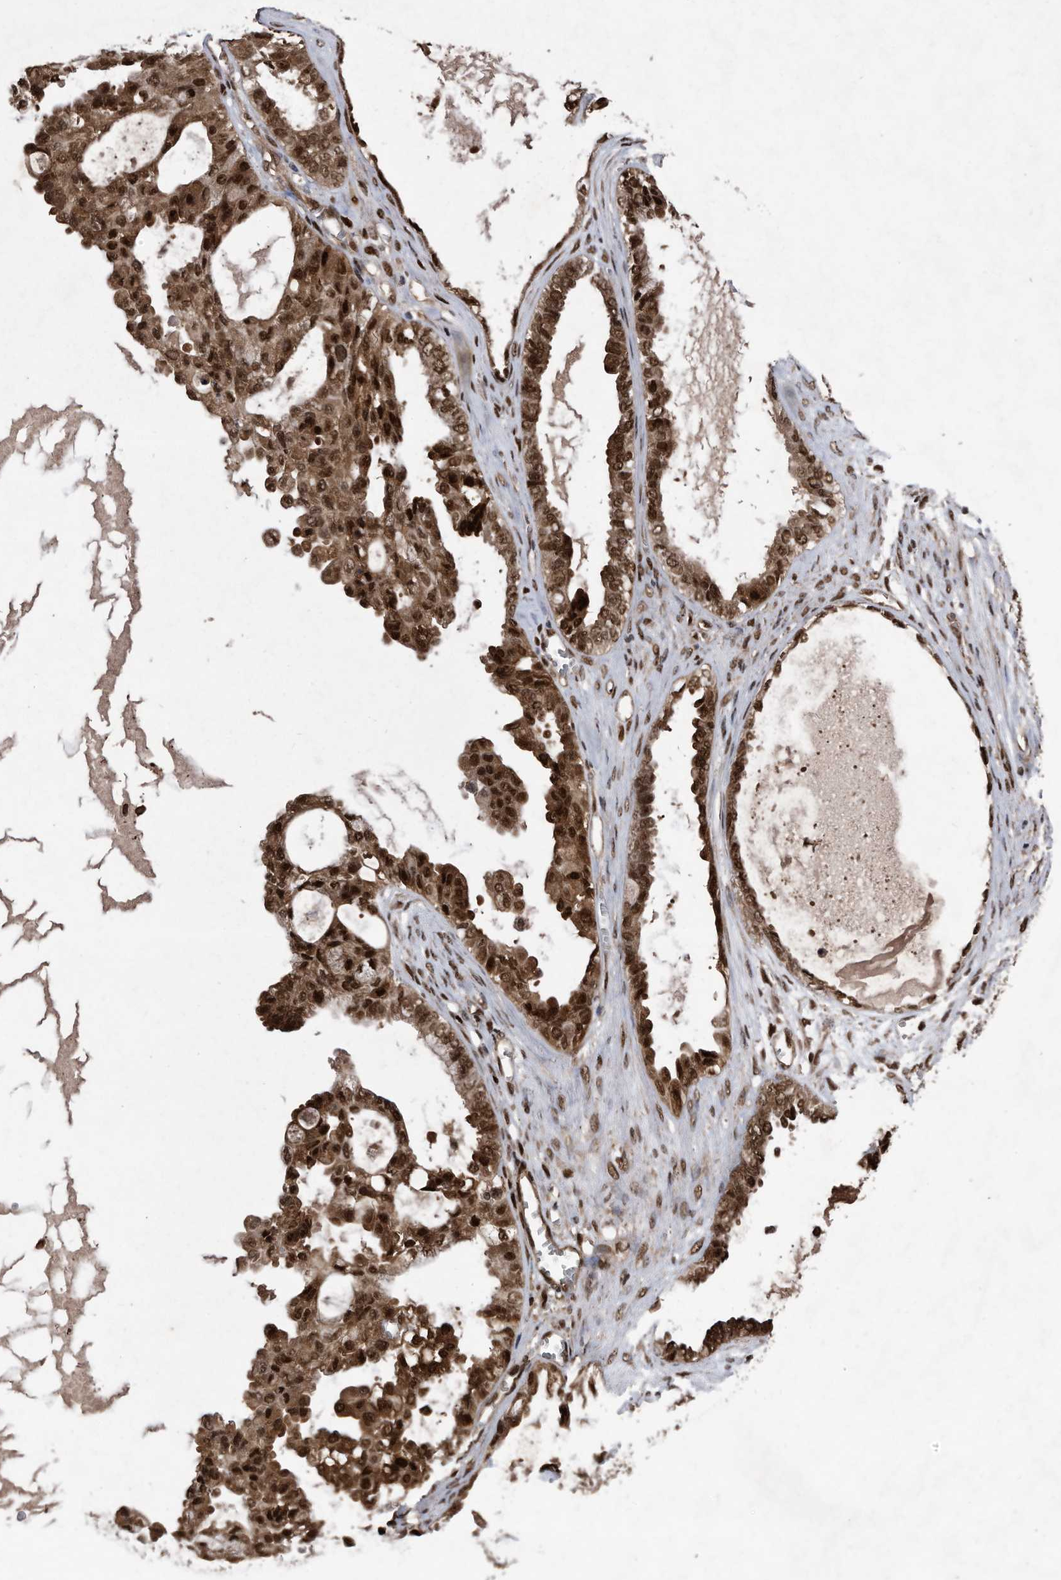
{"staining": {"intensity": "strong", "quantity": ">75%", "location": "cytoplasmic/membranous,nuclear"}, "tissue": "ovarian cancer", "cell_type": "Tumor cells", "image_type": "cancer", "snomed": [{"axis": "morphology", "description": "Carcinoma, NOS"}, {"axis": "morphology", "description": "Carcinoma, endometroid"}, {"axis": "topography", "description": "Ovary"}], "caption": "Approximately >75% of tumor cells in human ovarian cancer (carcinoma) exhibit strong cytoplasmic/membranous and nuclear protein staining as visualized by brown immunohistochemical staining.", "gene": "RAD23B", "patient": {"sex": "female", "age": 50}}